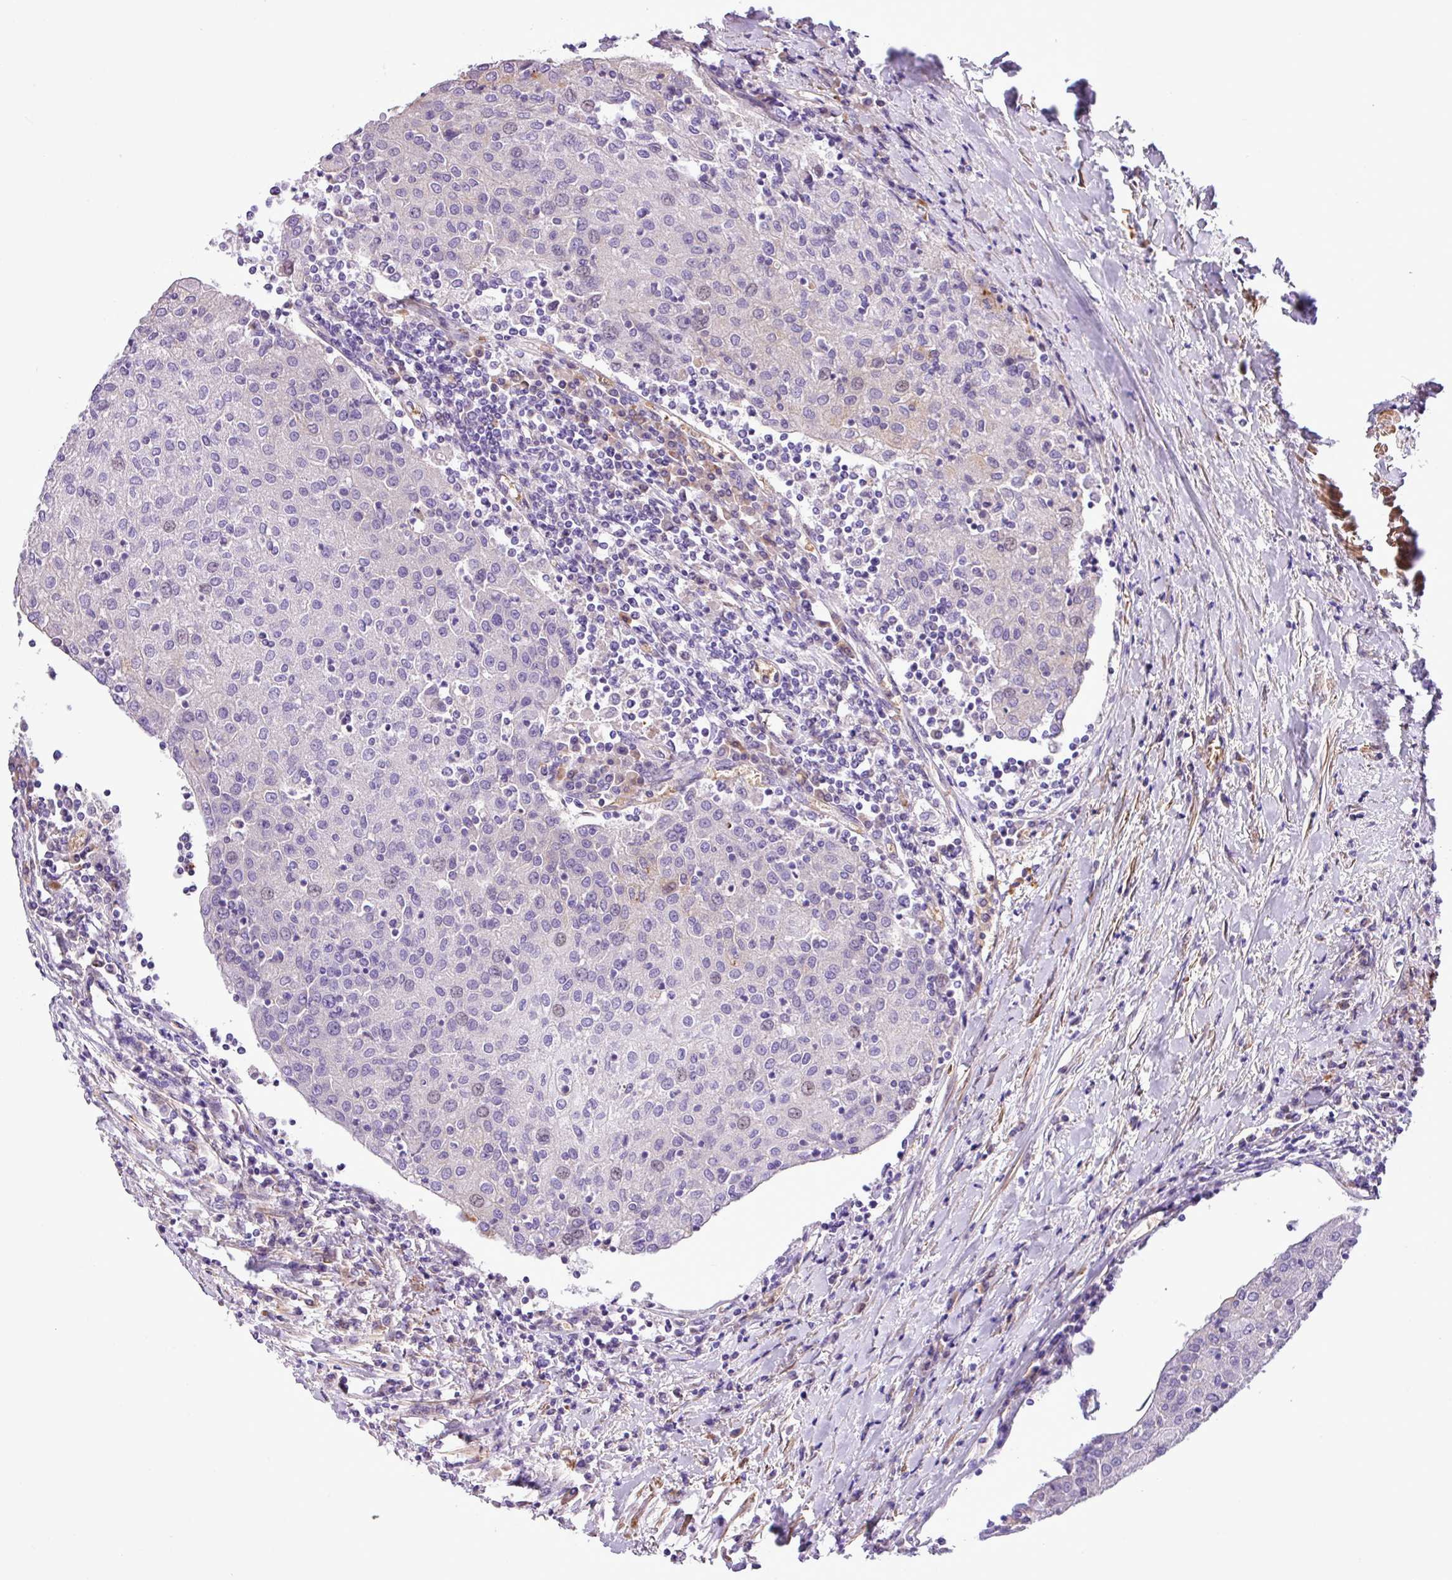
{"staining": {"intensity": "negative", "quantity": "none", "location": "none"}, "tissue": "urothelial cancer", "cell_type": "Tumor cells", "image_type": "cancer", "snomed": [{"axis": "morphology", "description": "Urothelial carcinoma, High grade"}, {"axis": "topography", "description": "Urinary bladder"}], "caption": "High magnification brightfield microscopy of urothelial cancer stained with DAB (3,3'-diaminobenzidine) (brown) and counterstained with hematoxylin (blue): tumor cells show no significant staining.", "gene": "C11orf91", "patient": {"sex": "female", "age": 85}}